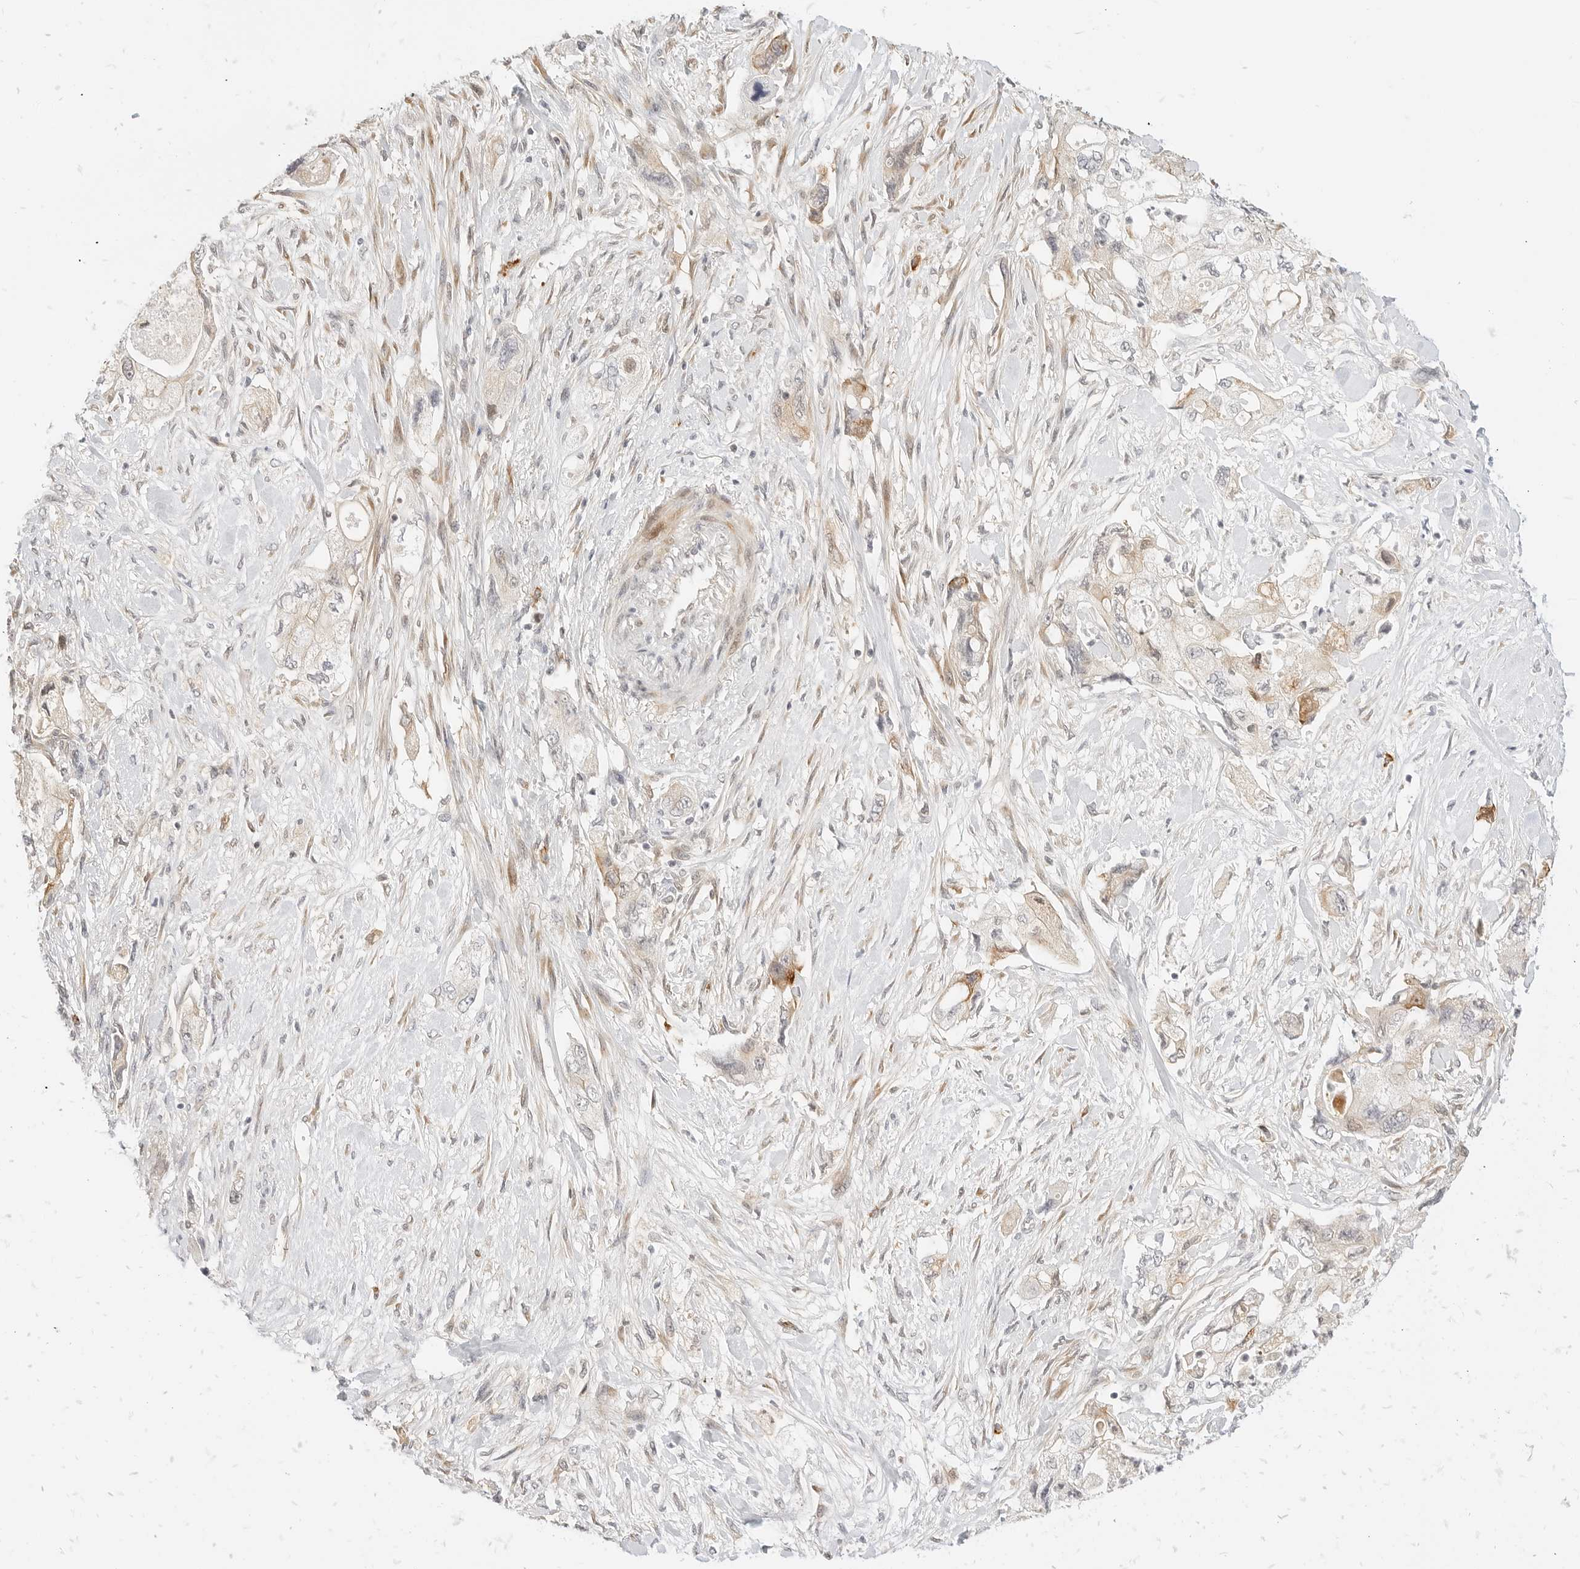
{"staining": {"intensity": "moderate", "quantity": "25%-75%", "location": "cytoplasmic/membranous"}, "tissue": "pancreatic cancer", "cell_type": "Tumor cells", "image_type": "cancer", "snomed": [{"axis": "morphology", "description": "Adenocarcinoma, NOS"}, {"axis": "topography", "description": "Pancreas"}], "caption": "Protein staining demonstrates moderate cytoplasmic/membranous positivity in about 25%-75% of tumor cells in pancreatic cancer (adenocarcinoma).", "gene": "TEKT2", "patient": {"sex": "female", "age": 73}}